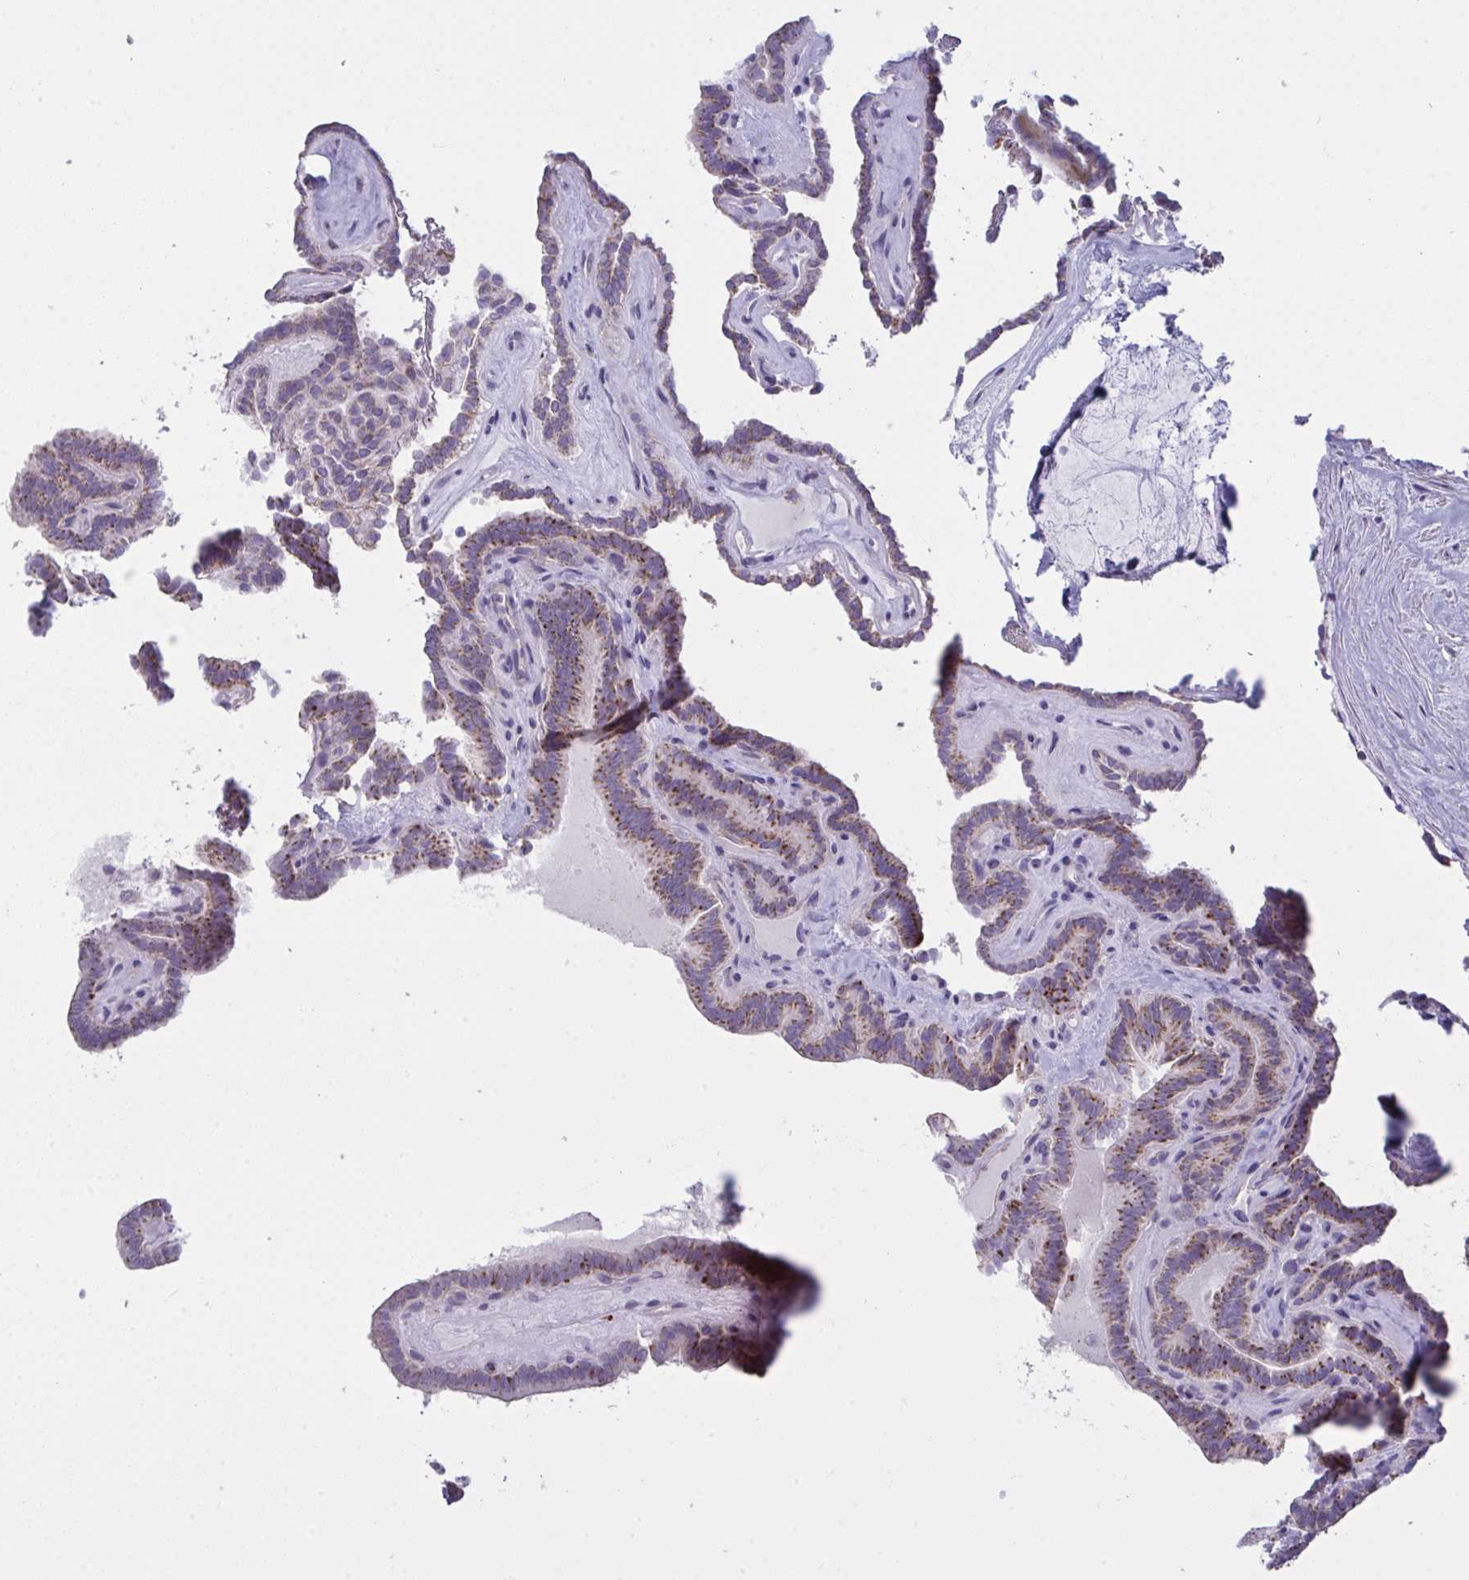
{"staining": {"intensity": "moderate", "quantity": ">75%", "location": "cytoplasmic/membranous"}, "tissue": "thyroid cancer", "cell_type": "Tumor cells", "image_type": "cancer", "snomed": [{"axis": "morphology", "description": "Papillary adenocarcinoma, NOS"}, {"axis": "topography", "description": "Thyroid gland"}], "caption": "Immunohistochemistry (IHC) (DAB) staining of thyroid cancer (papillary adenocarcinoma) reveals moderate cytoplasmic/membranous protein expression in about >75% of tumor cells.", "gene": "MICOS10", "patient": {"sex": "female", "age": 21}}